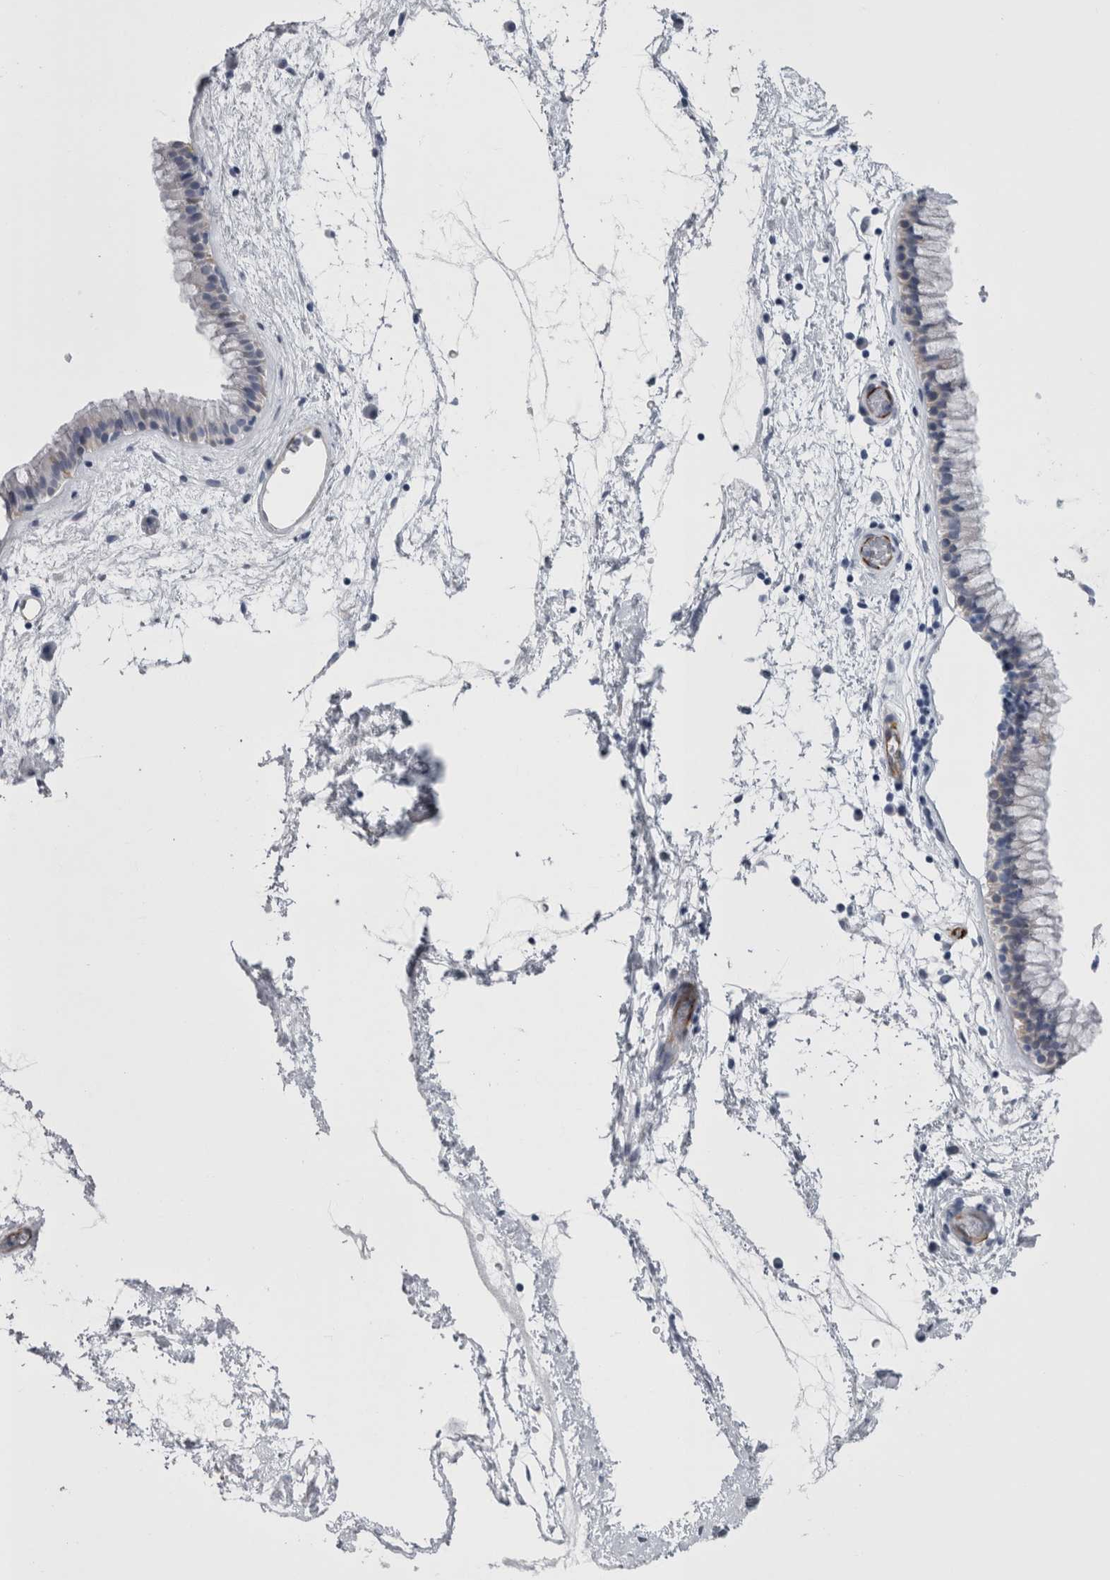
{"staining": {"intensity": "negative", "quantity": "none", "location": "none"}, "tissue": "nasopharynx", "cell_type": "Respiratory epithelial cells", "image_type": "normal", "snomed": [{"axis": "morphology", "description": "Normal tissue, NOS"}, {"axis": "morphology", "description": "Inflammation, NOS"}, {"axis": "topography", "description": "Nasopharynx"}], "caption": "DAB (3,3'-diaminobenzidine) immunohistochemical staining of unremarkable nasopharynx displays no significant positivity in respiratory epithelial cells. The staining was performed using DAB (3,3'-diaminobenzidine) to visualize the protein expression in brown, while the nuclei were stained in blue with hematoxylin (Magnification: 20x).", "gene": "VWDE", "patient": {"sex": "male", "age": 48}}